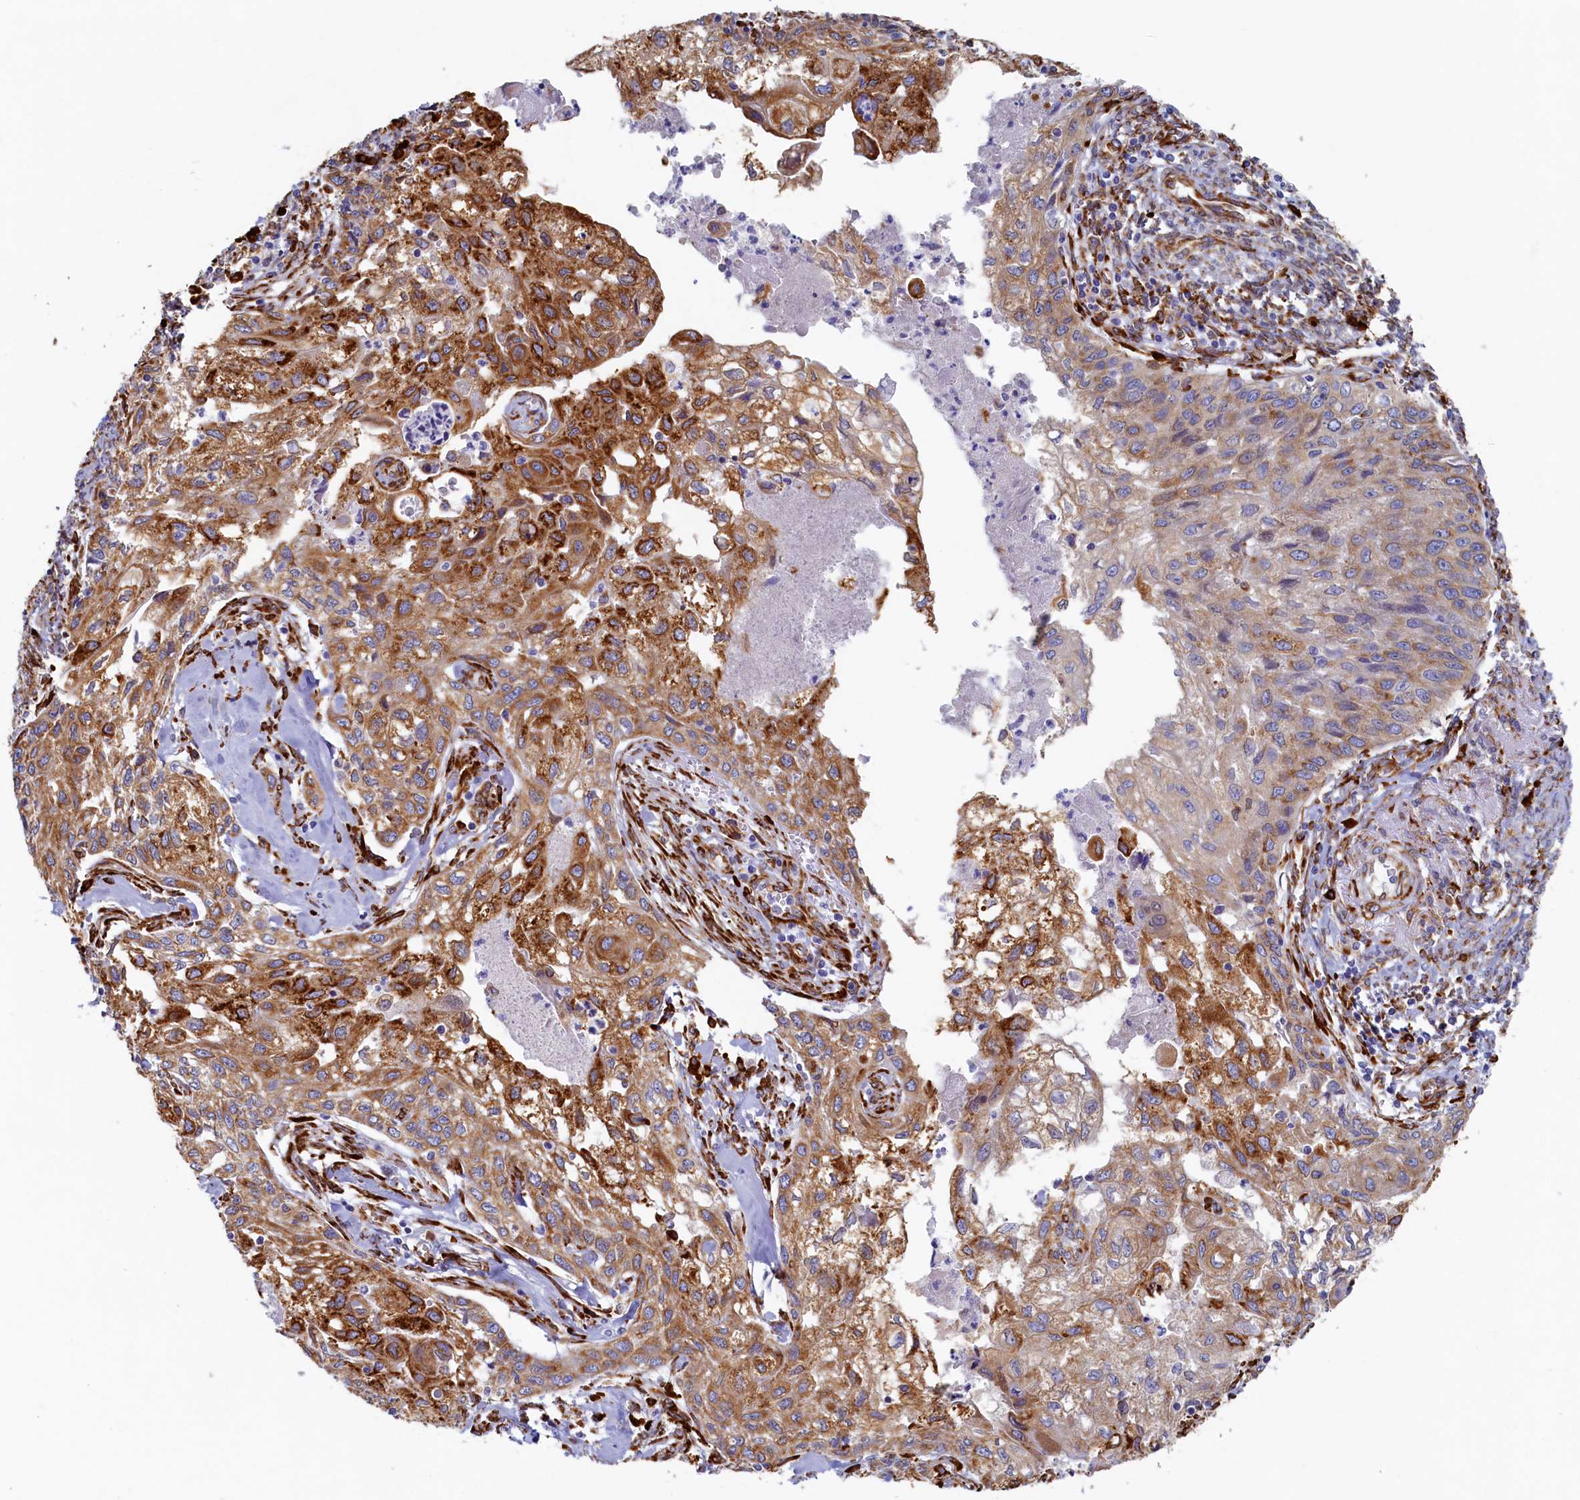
{"staining": {"intensity": "moderate", "quantity": ">75%", "location": "cytoplasmic/membranous"}, "tissue": "cervical cancer", "cell_type": "Tumor cells", "image_type": "cancer", "snomed": [{"axis": "morphology", "description": "Squamous cell carcinoma, NOS"}, {"axis": "topography", "description": "Cervix"}], "caption": "Cervical squamous cell carcinoma stained for a protein demonstrates moderate cytoplasmic/membranous positivity in tumor cells.", "gene": "TMEM18", "patient": {"sex": "female", "age": 67}}